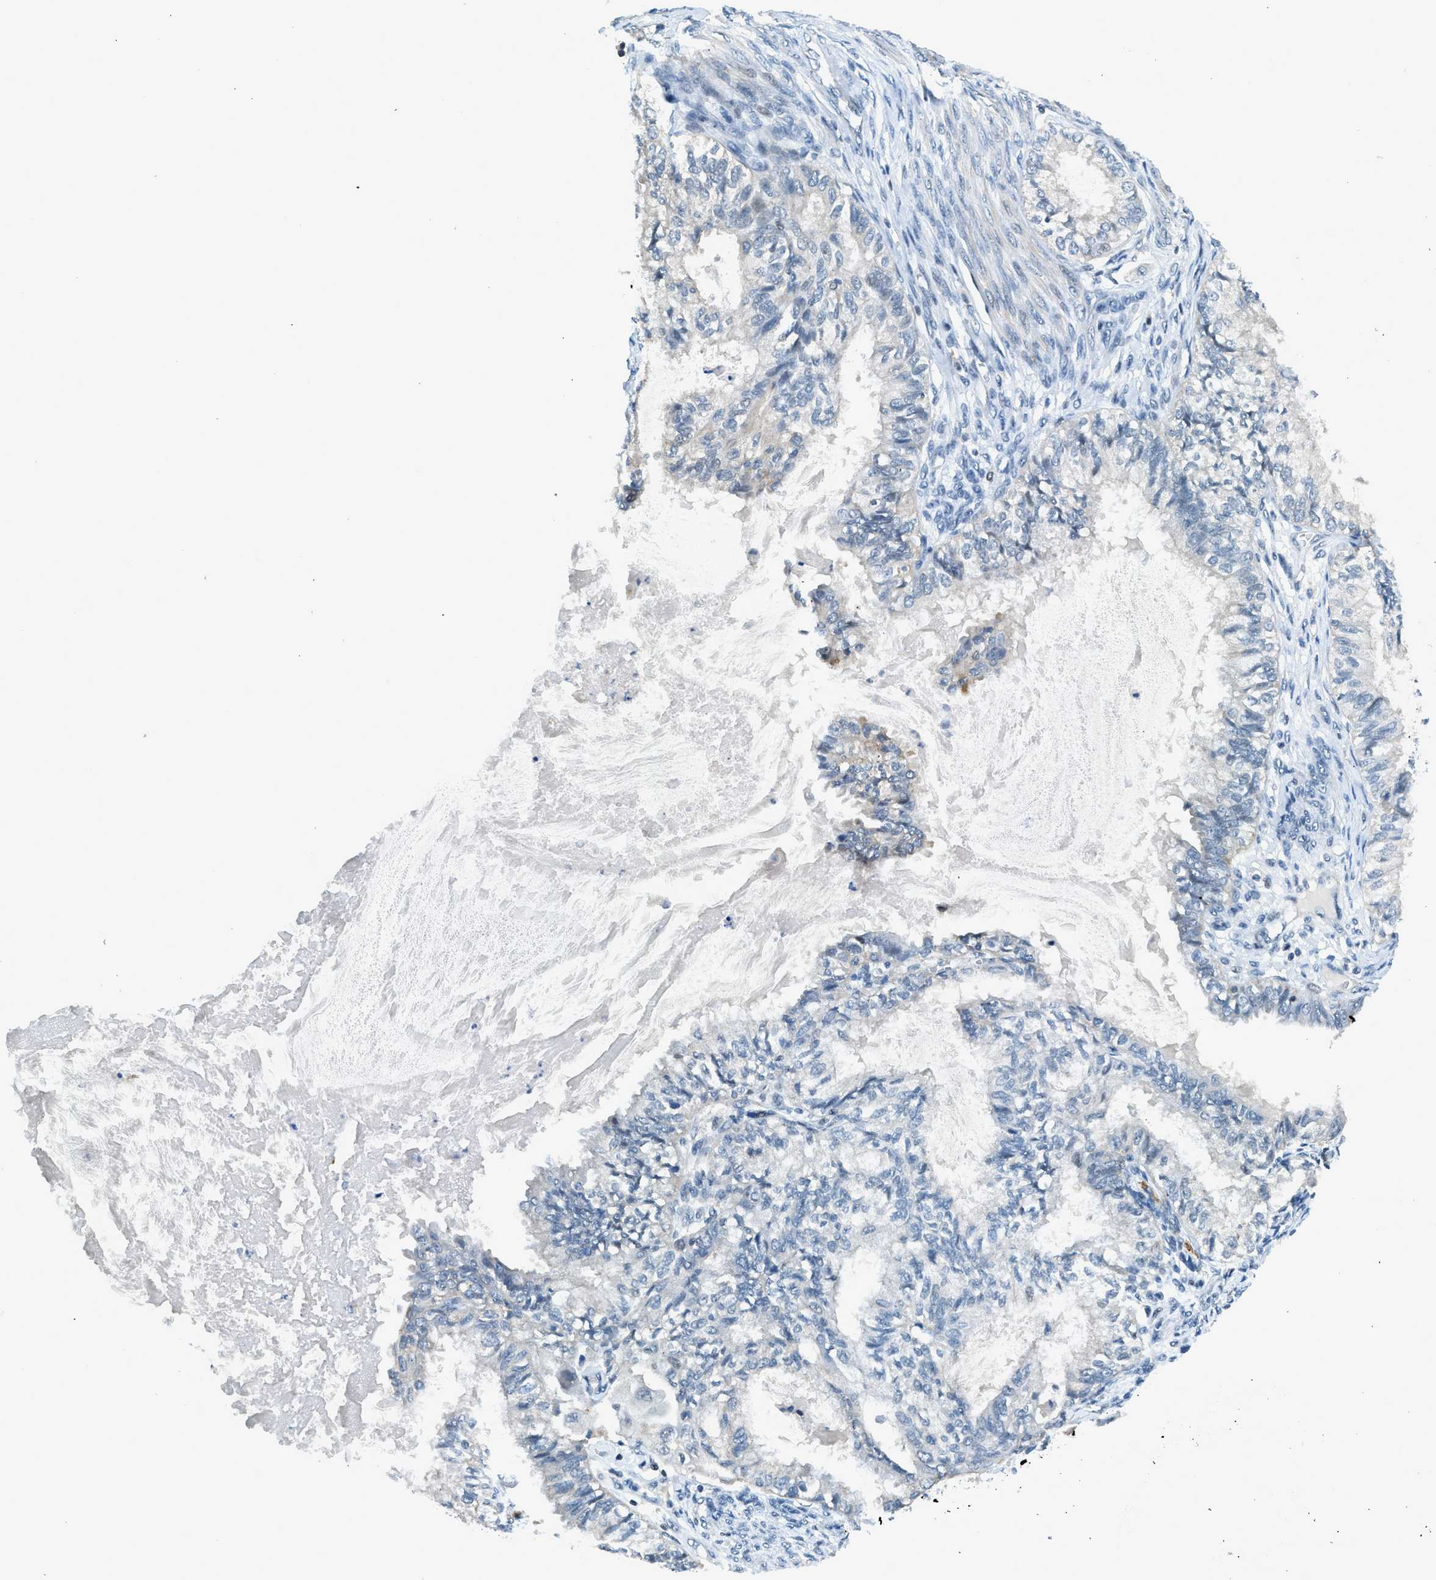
{"staining": {"intensity": "negative", "quantity": "none", "location": "none"}, "tissue": "cervical cancer", "cell_type": "Tumor cells", "image_type": "cancer", "snomed": [{"axis": "morphology", "description": "Normal tissue, NOS"}, {"axis": "morphology", "description": "Adenocarcinoma, NOS"}, {"axis": "topography", "description": "Cervix"}, {"axis": "topography", "description": "Endometrium"}], "caption": "Tumor cells are negative for brown protein staining in adenocarcinoma (cervical).", "gene": "LMLN", "patient": {"sex": "female", "age": 86}}